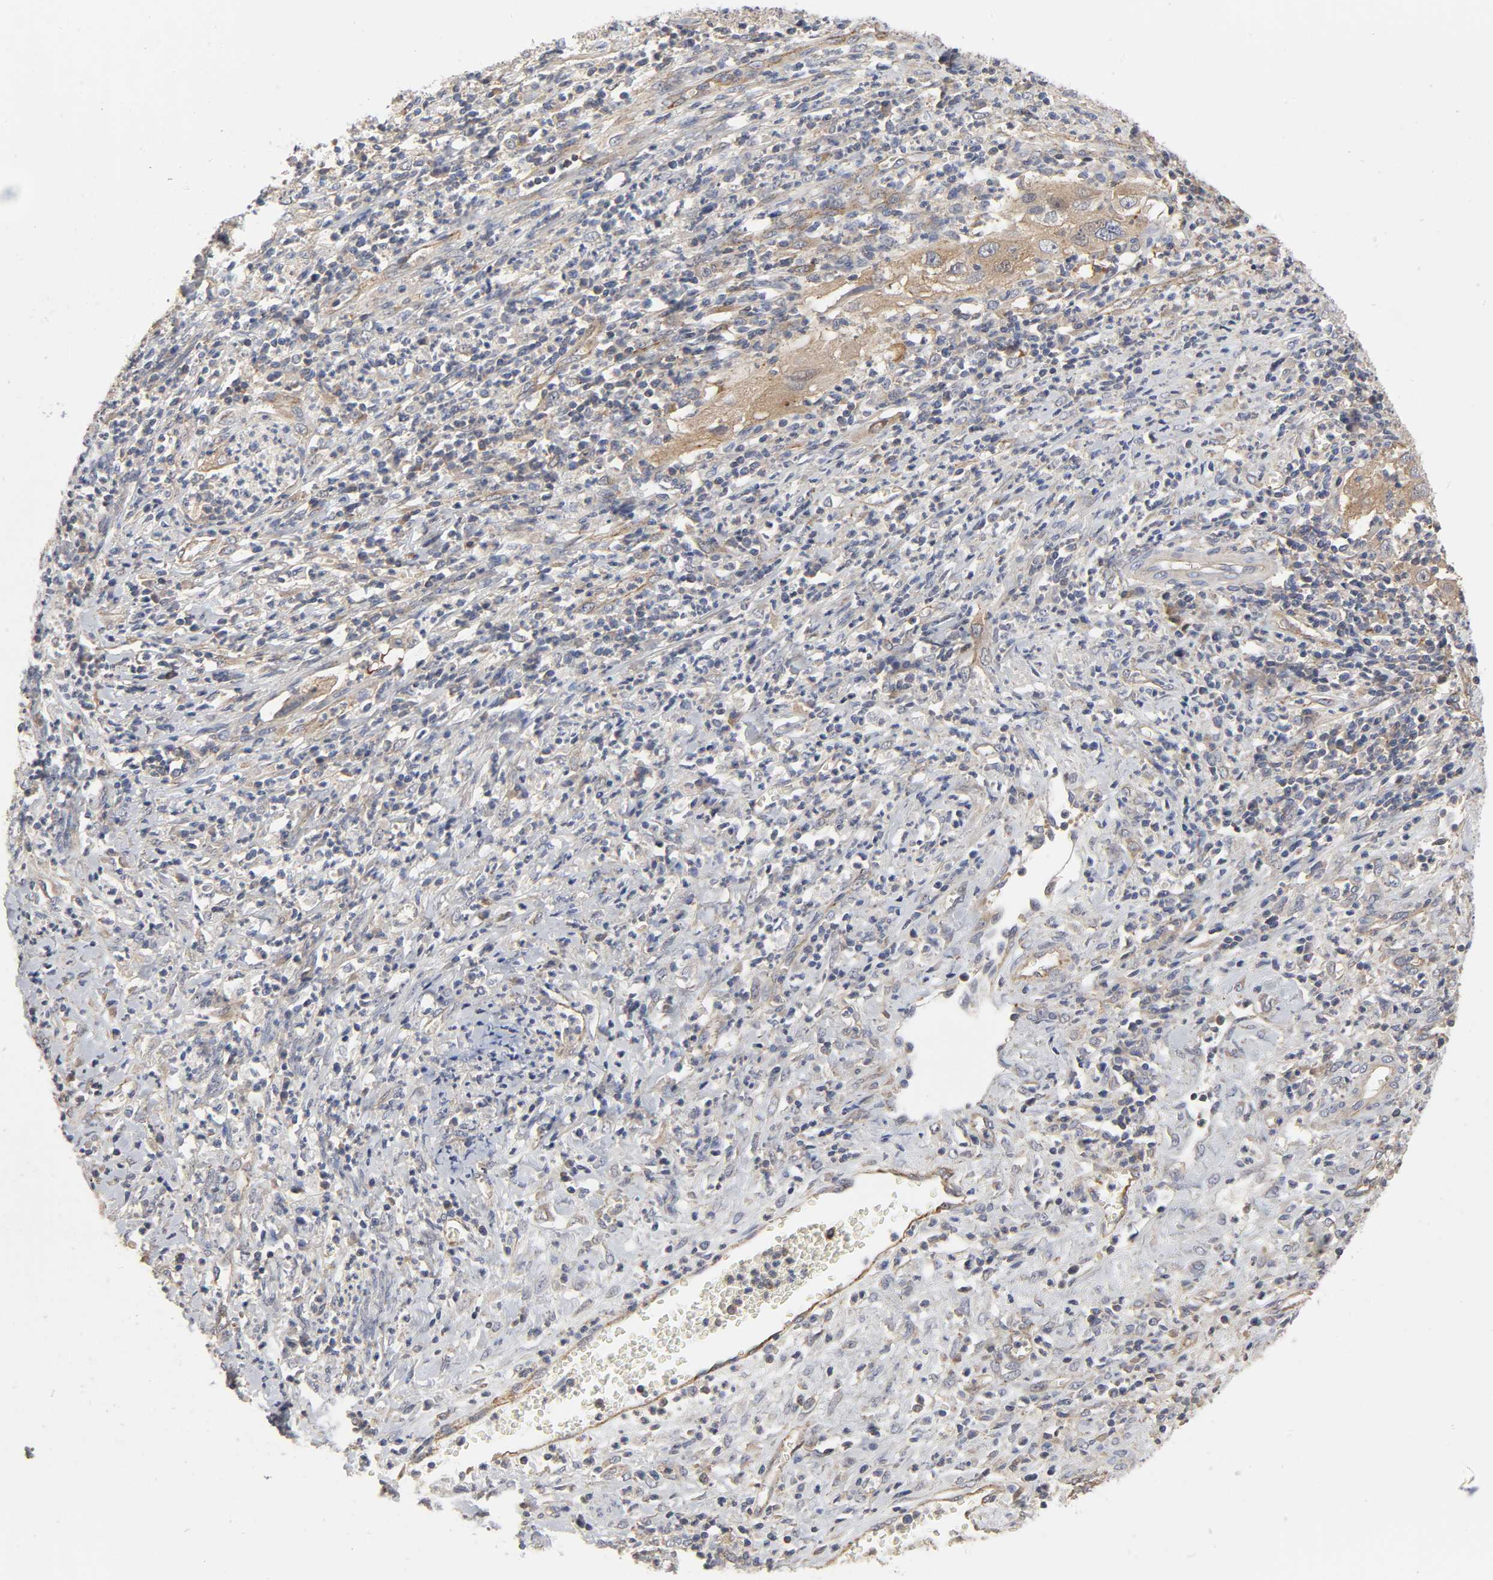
{"staining": {"intensity": "moderate", "quantity": ">75%", "location": "cytoplasmic/membranous"}, "tissue": "cervical cancer", "cell_type": "Tumor cells", "image_type": "cancer", "snomed": [{"axis": "morphology", "description": "Squamous cell carcinoma, NOS"}, {"axis": "topography", "description": "Cervix"}], "caption": "Immunohistochemical staining of human cervical cancer (squamous cell carcinoma) shows medium levels of moderate cytoplasmic/membranous staining in about >75% of tumor cells.", "gene": "SH3GLB1", "patient": {"sex": "female", "age": 32}}